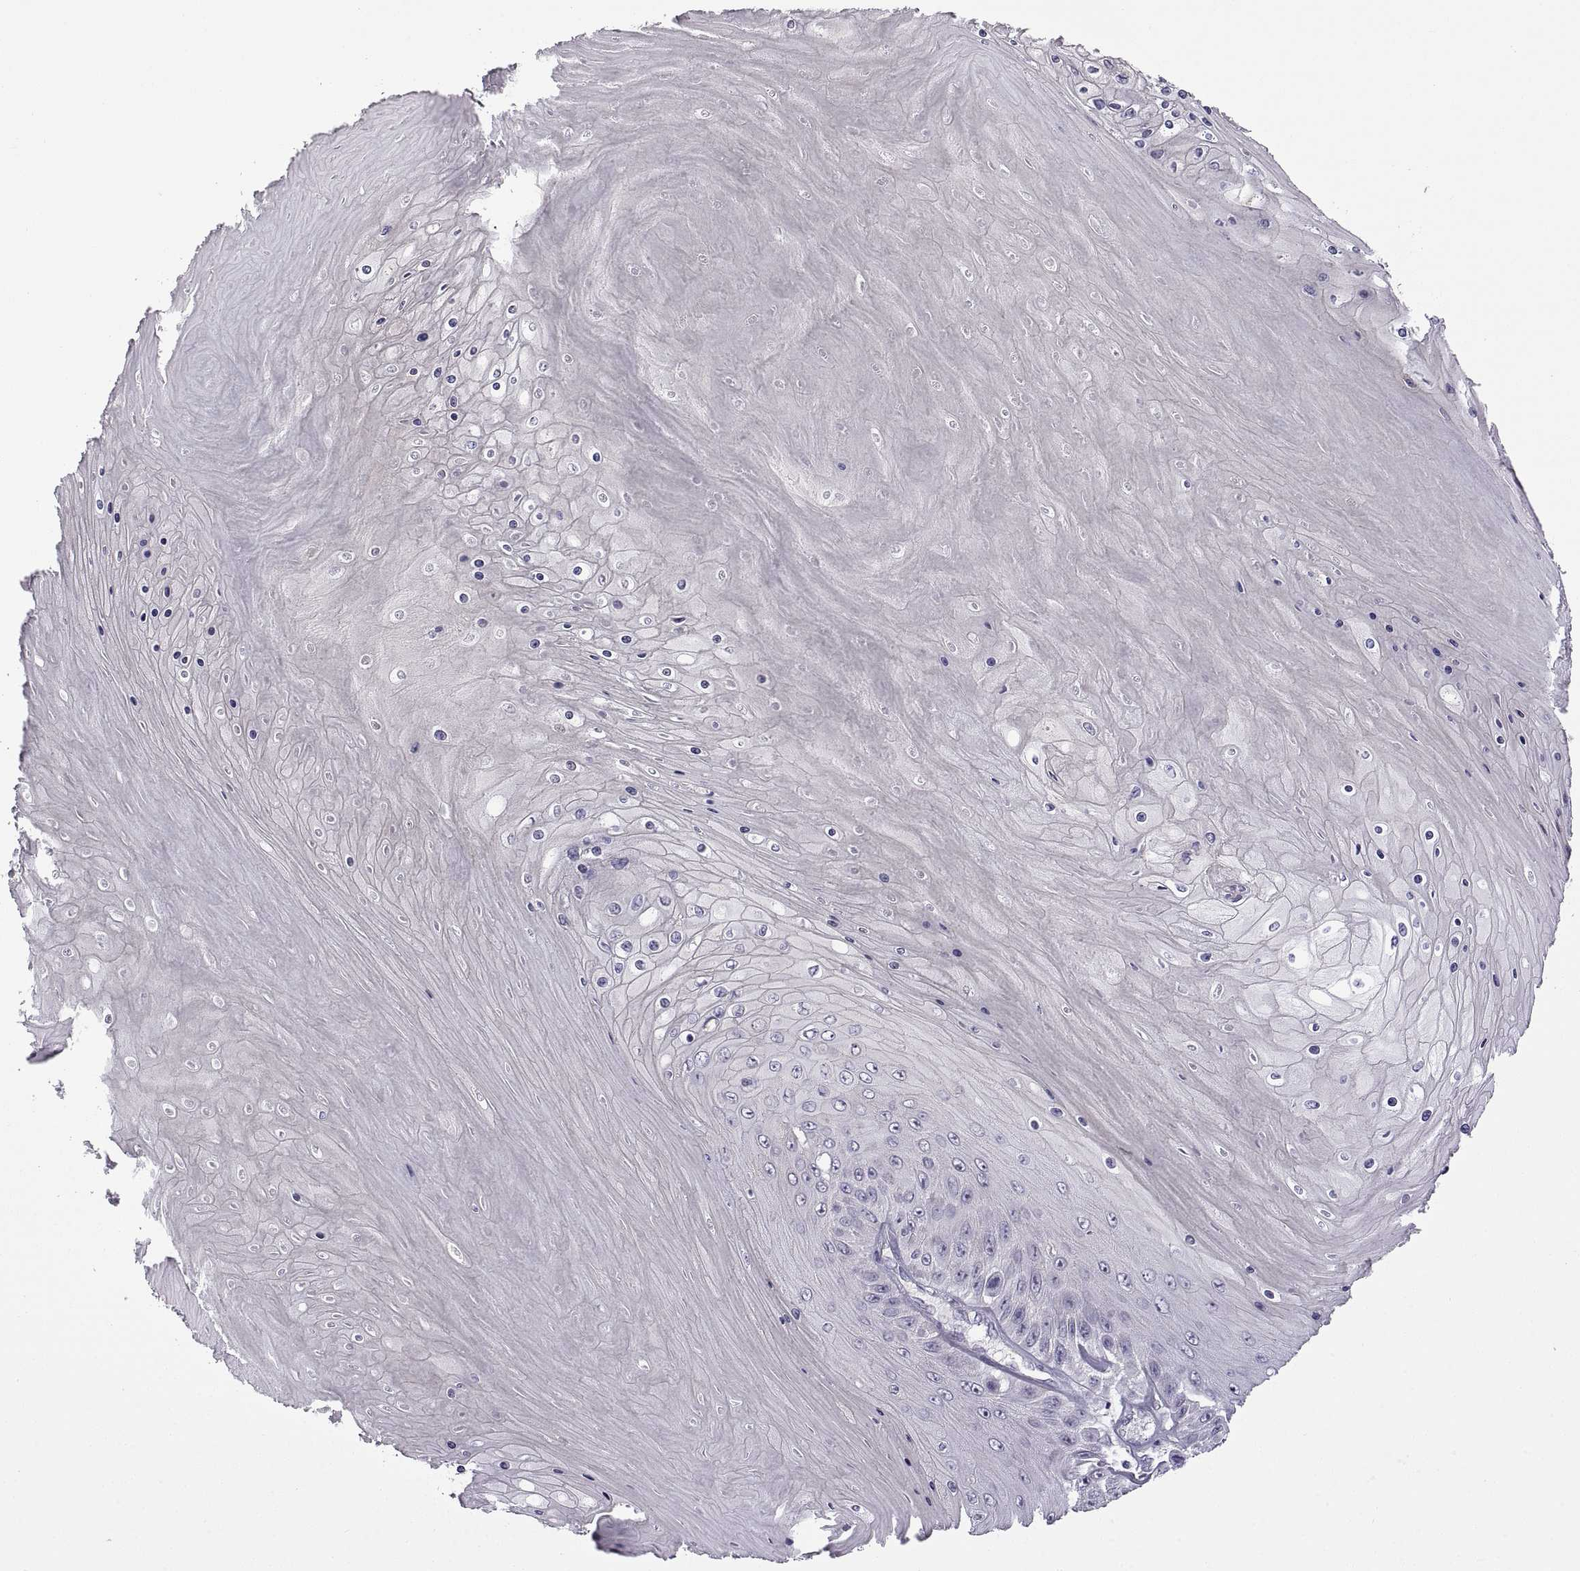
{"staining": {"intensity": "negative", "quantity": "none", "location": "none"}, "tissue": "skin cancer", "cell_type": "Tumor cells", "image_type": "cancer", "snomed": [{"axis": "morphology", "description": "Squamous cell carcinoma, NOS"}, {"axis": "topography", "description": "Skin"}], "caption": "Micrograph shows no significant protein staining in tumor cells of skin cancer (squamous cell carcinoma).", "gene": "MEIOC", "patient": {"sex": "male", "age": 62}}